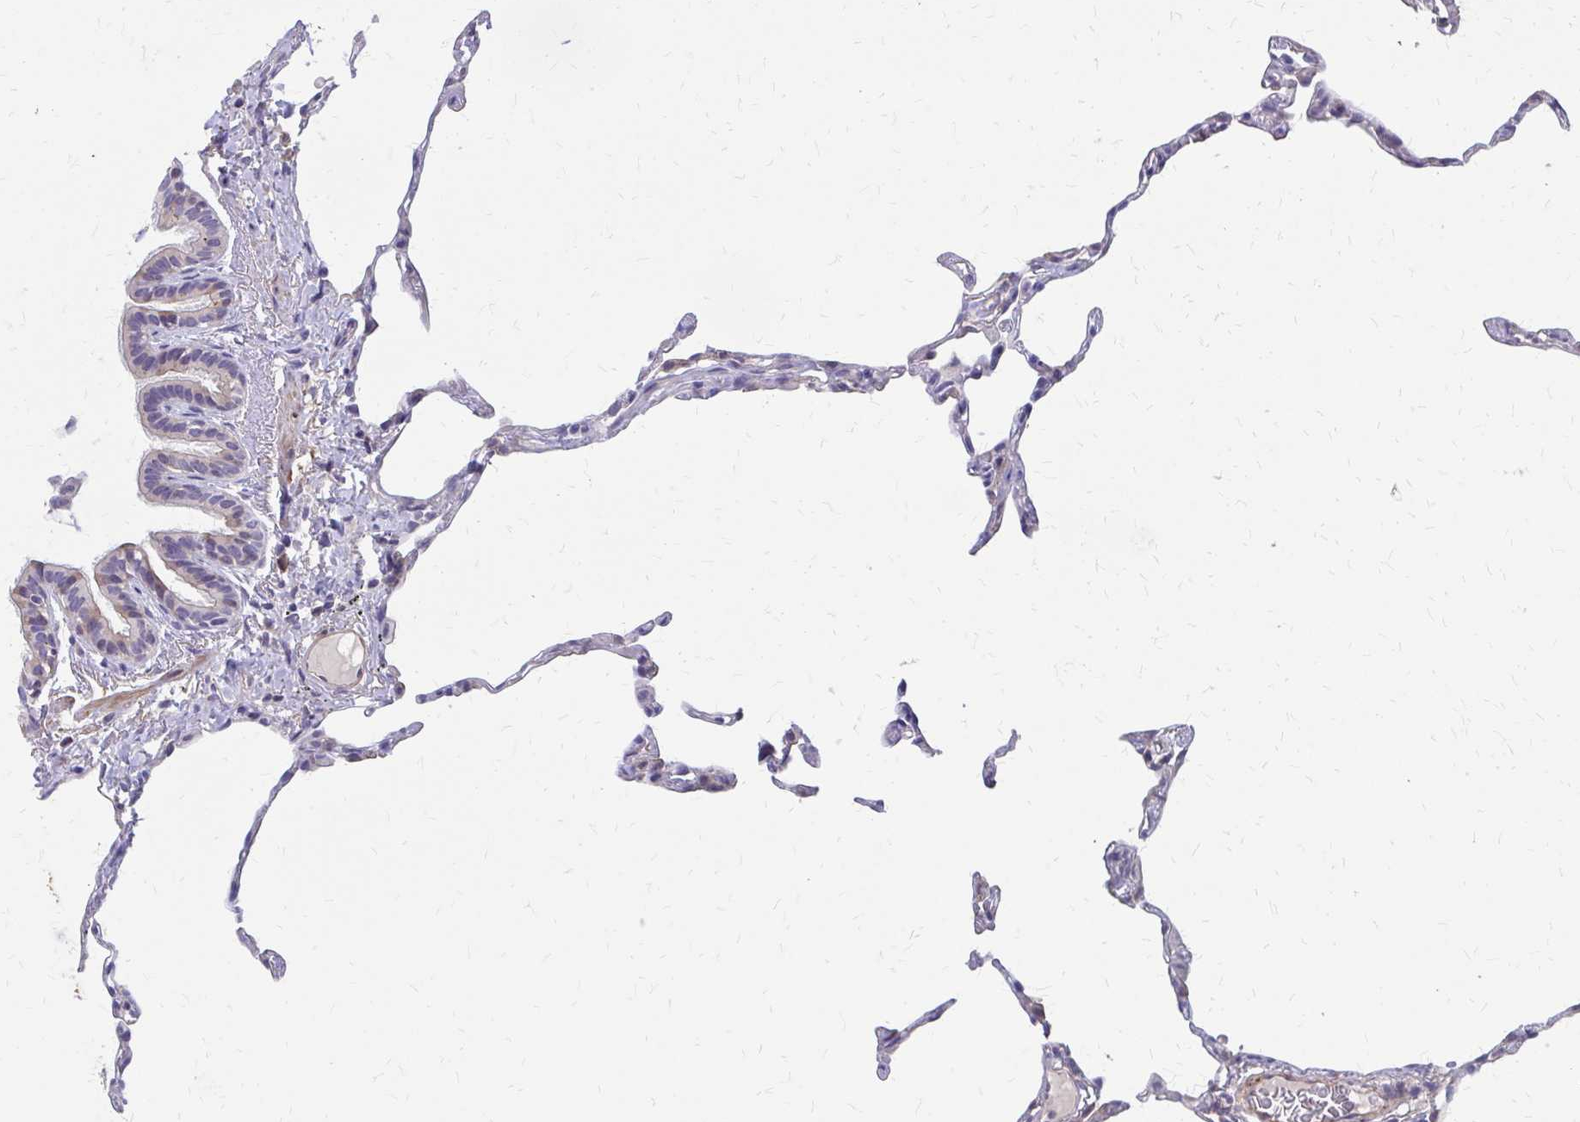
{"staining": {"intensity": "weak", "quantity": "<25%", "location": "cytoplasmic/membranous"}, "tissue": "lung", "cell_type": "Alveolar cells", "image_type": "normal", "snomed": [{"axis": "morphology", "description": "Normal tissue, NOS"}, {"axis": "topography", "description": "Lung"}], "caption": "This is an immunohistochemistry histopathology image of normal lung. There is no positivity in alveolar cells.", "gene": "IFI44L", "patient": {"sex": "female", "age": 57}}